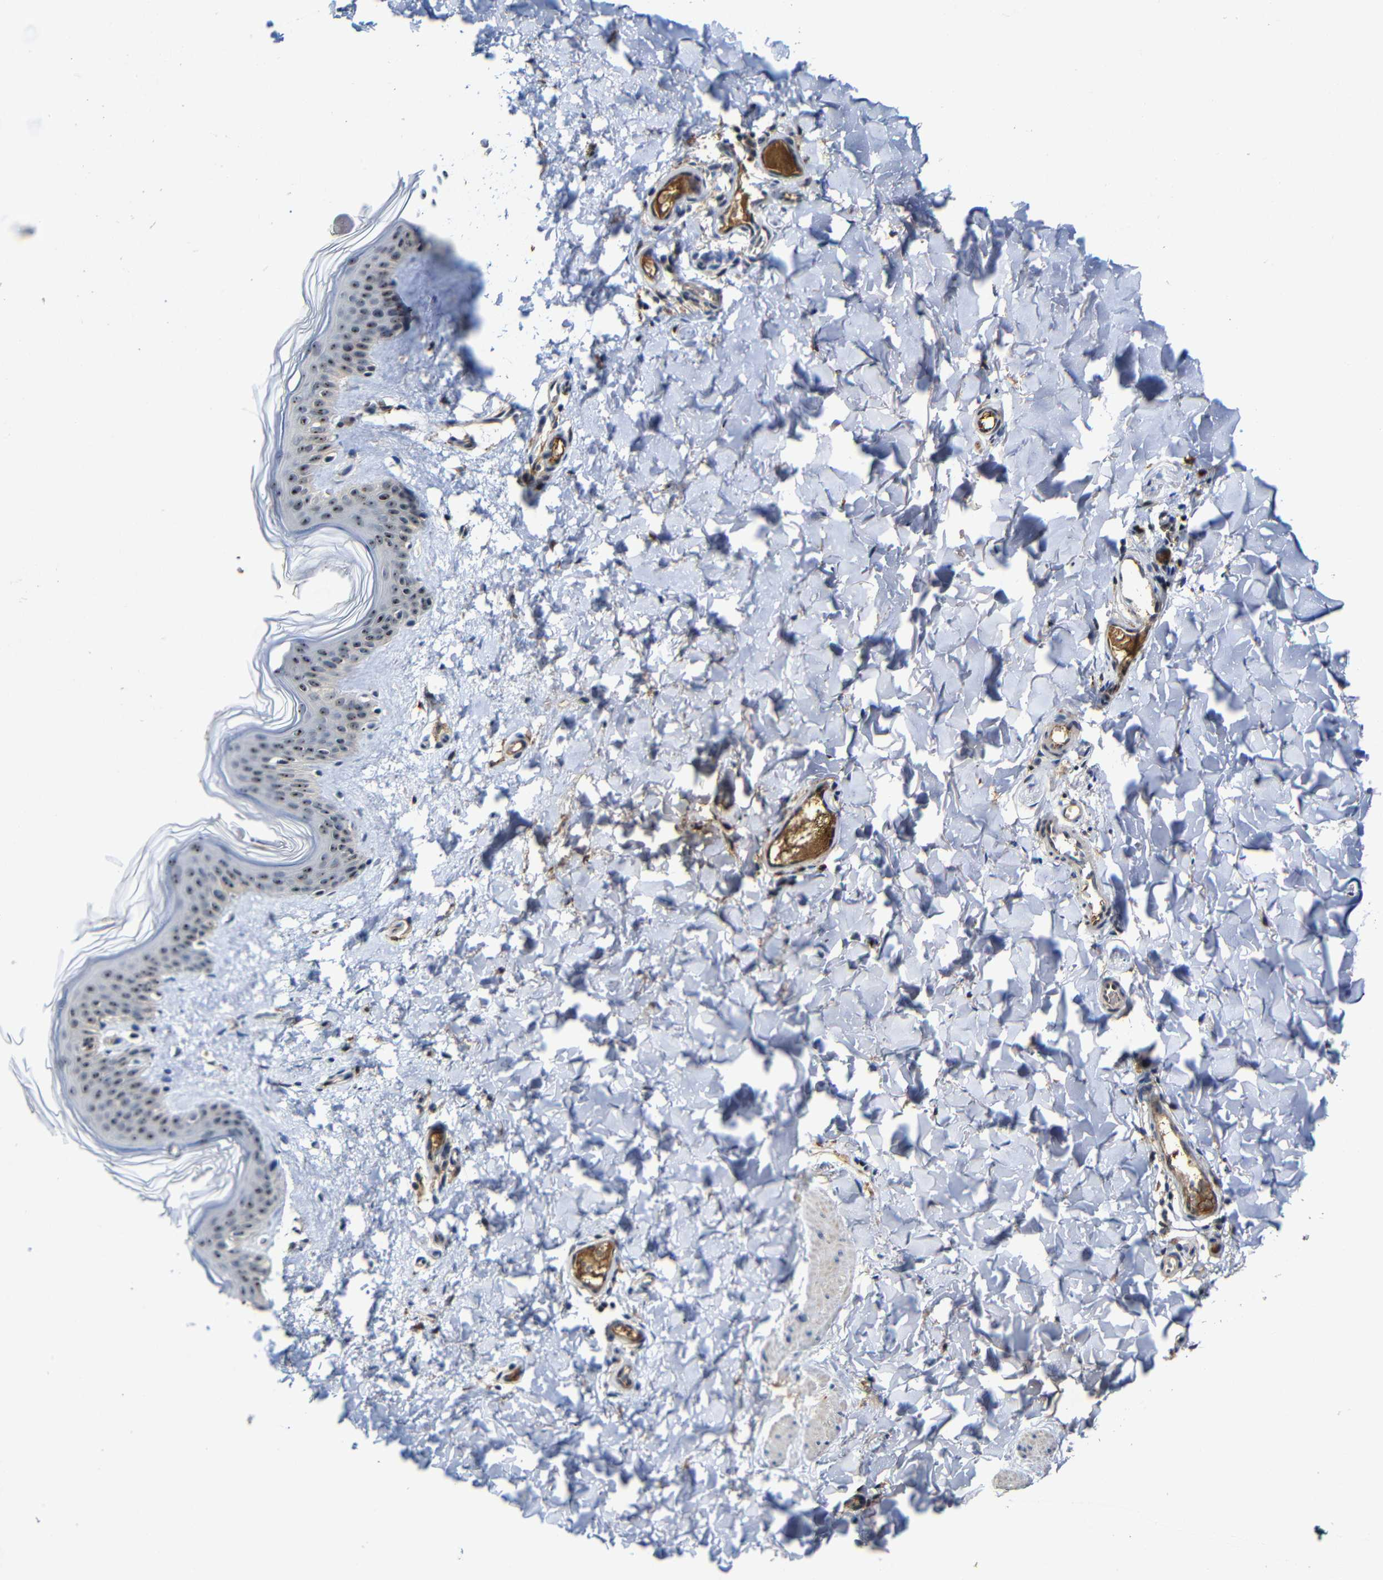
{"staining": {"intensity": "weak", "quantity": ">75%", "location": "cytoplasmic/membranous"}, "tissue": "skin", "cell_type": "Fibroblasts", "image_type": "normal", "snomed": [{"axis": "morphology", "description": "Normal tissue, NOS"}, {"axis": "topography", "description": "Skin"}], "caption": "Protein positivity by IHC reveals weak cytoplasmic/membranous staining in about >75% of fibroblasts in unremarkable skin.", "gene": "MYC", "patient": {"sex": "female", "age": 41}}